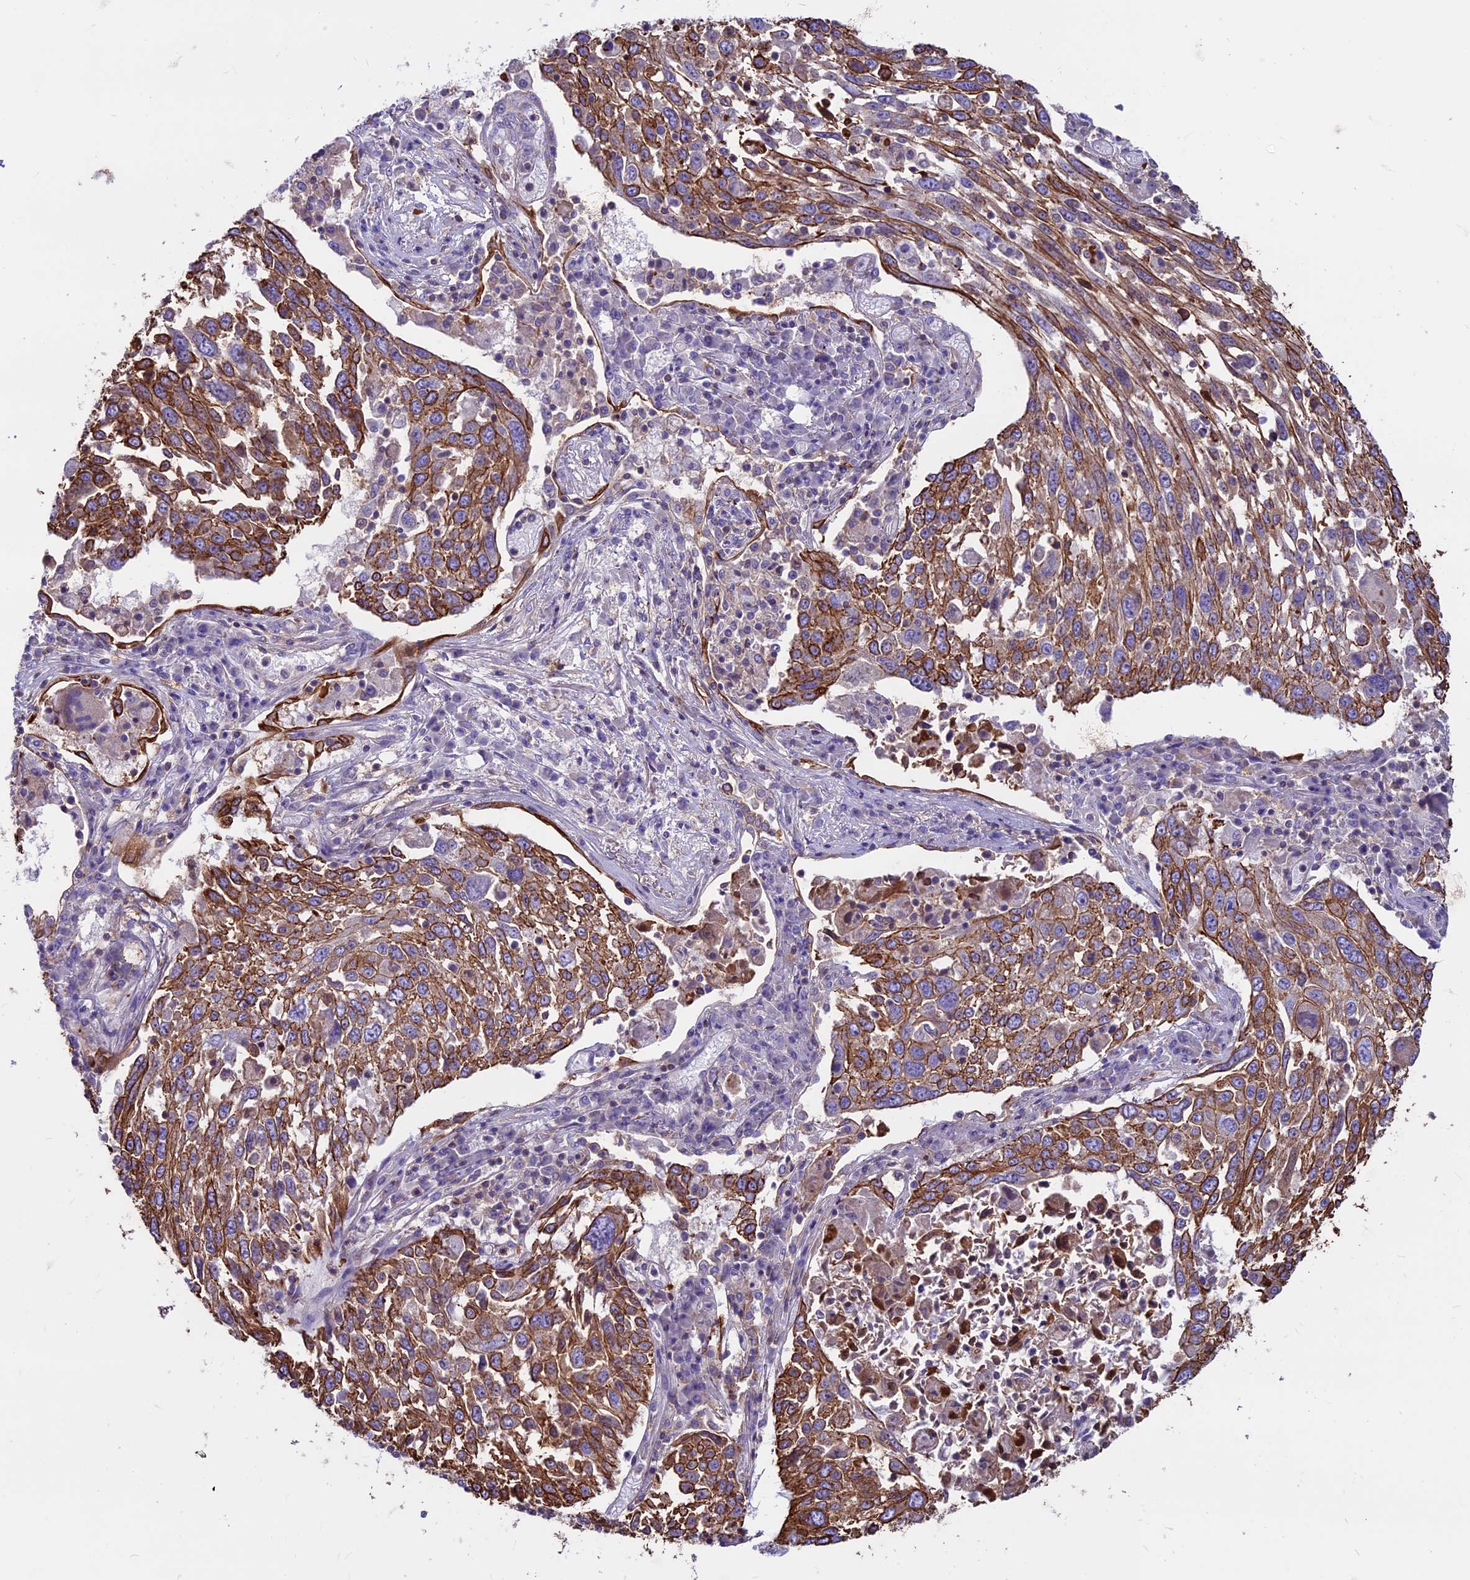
{"staining": {"intensity": "strong", "quantity": ">75%", "location": "cytoplasmic/membranous"}, "tissue": "lung cancer", "cell_type": "Tumor cells", "image_type": "cancer", "snomed": [{"axis": "morphology", "description": "Squamous cell carcinoma, NOS"}, {"axis": "topography", "description": "Lung"}], "caption": "Immunohistochemistry (IHC) staining of lung cancer (squamous cell carcinoma), which displays high levels of strong cytoplasmic/membranous staining in about >75% of tumor cells indicating strong cytoplasmic/membranous protein expression. The staining was performed using DAB (brown) for protein detection and nuclei were counterstained in hematoxylin (blue).", "gene": "CDAN1", "patient": {"sex": "male", "age": 65}}